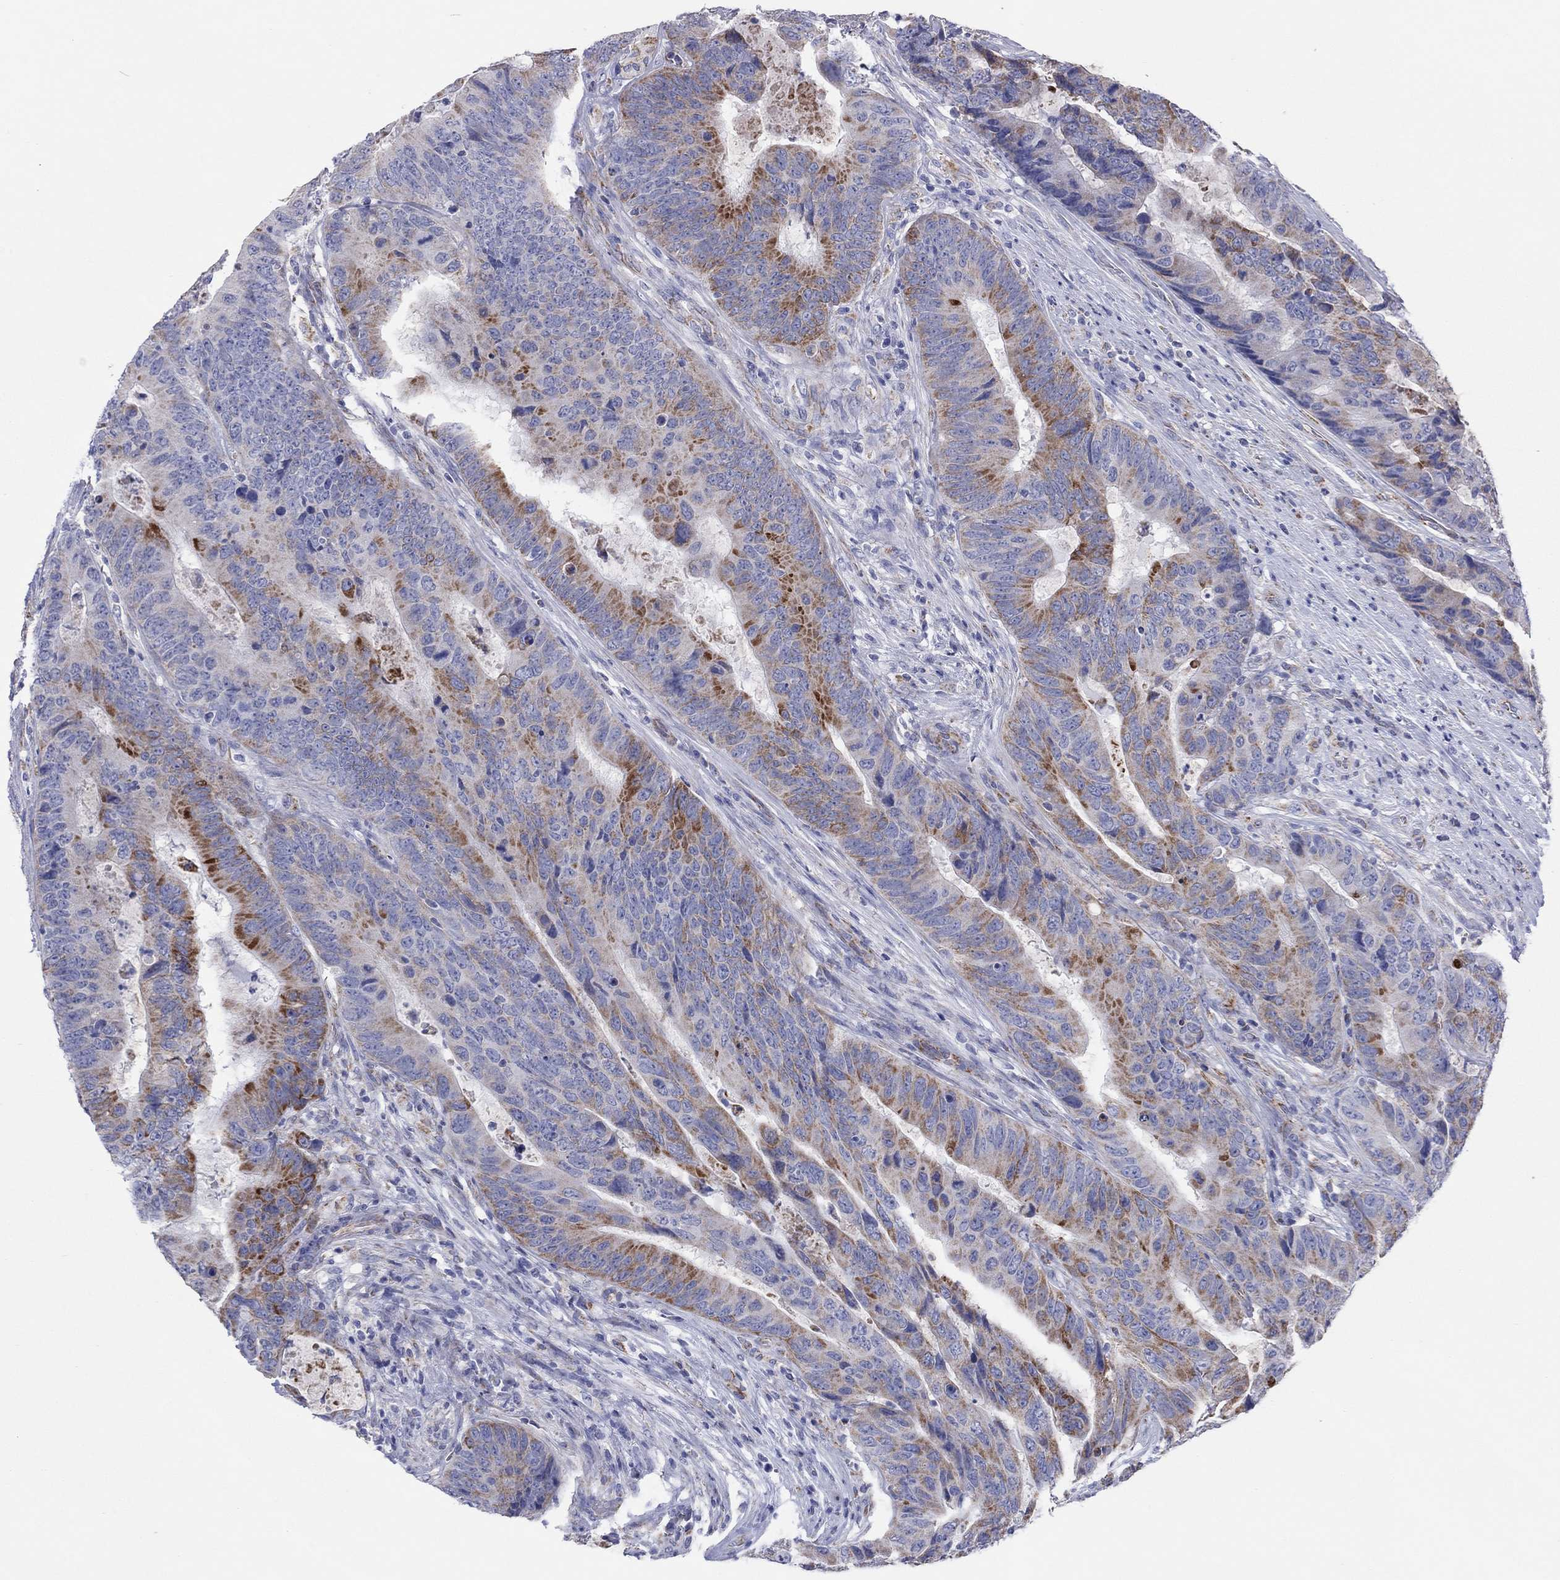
{"staining": {"intensity": "strong", "quantity": "<25%", "location": "cytoplasmic/membranous"}, "tissue": "colorectal cancer", "cell_type": "Tumor cells", "image_type": "cancer", "snomed": [{"axis": "morphology", "description": "Adenocarcinoma, NOS"}, {"axis": "topography", "description": "Colon"}], "caption": "A brown stain shows strong cytoplasmic/membranous expression of a protein in colorectal adenocarcinoma tumor cells.", "gene": "MGST3", "patient": {"sex": "female", "age": 56}}